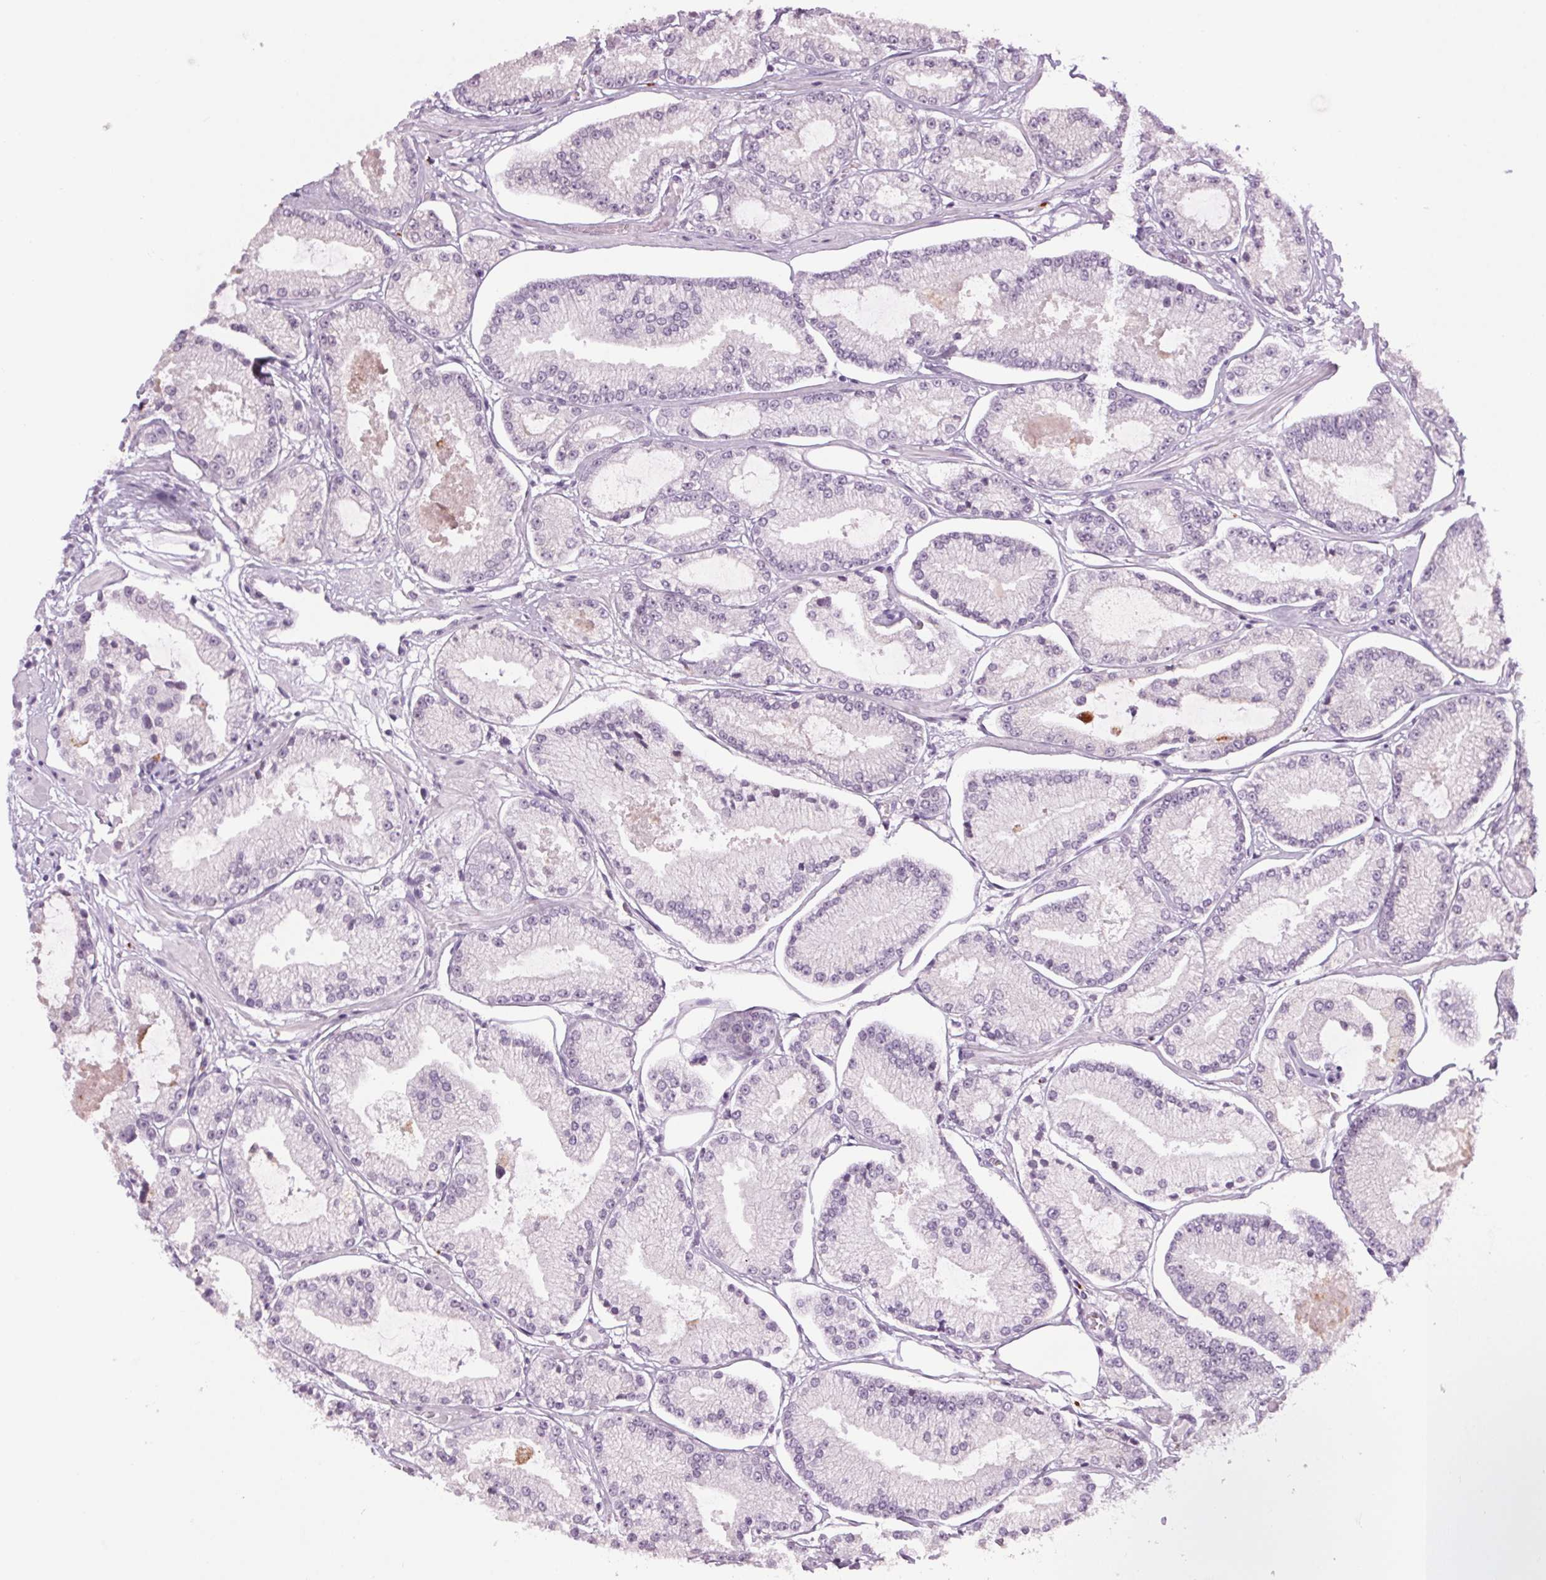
{"staining": {"intensity": "negative", "quantity": "none", "location": "none"}, "tissue": "prostate cancer", "cell_type": "Tumor cells", "image_type": "cancer", "snomed": [{"axis": "morphology", "description": "Adenocarcinoma, Low grade"}, {"axis": "topography", "description": "Prostate"}], "caption": "The immunohistochemistry image has no significant staining in tumor cells of prostate cancer (adenocarcinoma (low-grade)) tissue.", "gene": "MPO", "patient": {"sex": "male", "age": 55}}